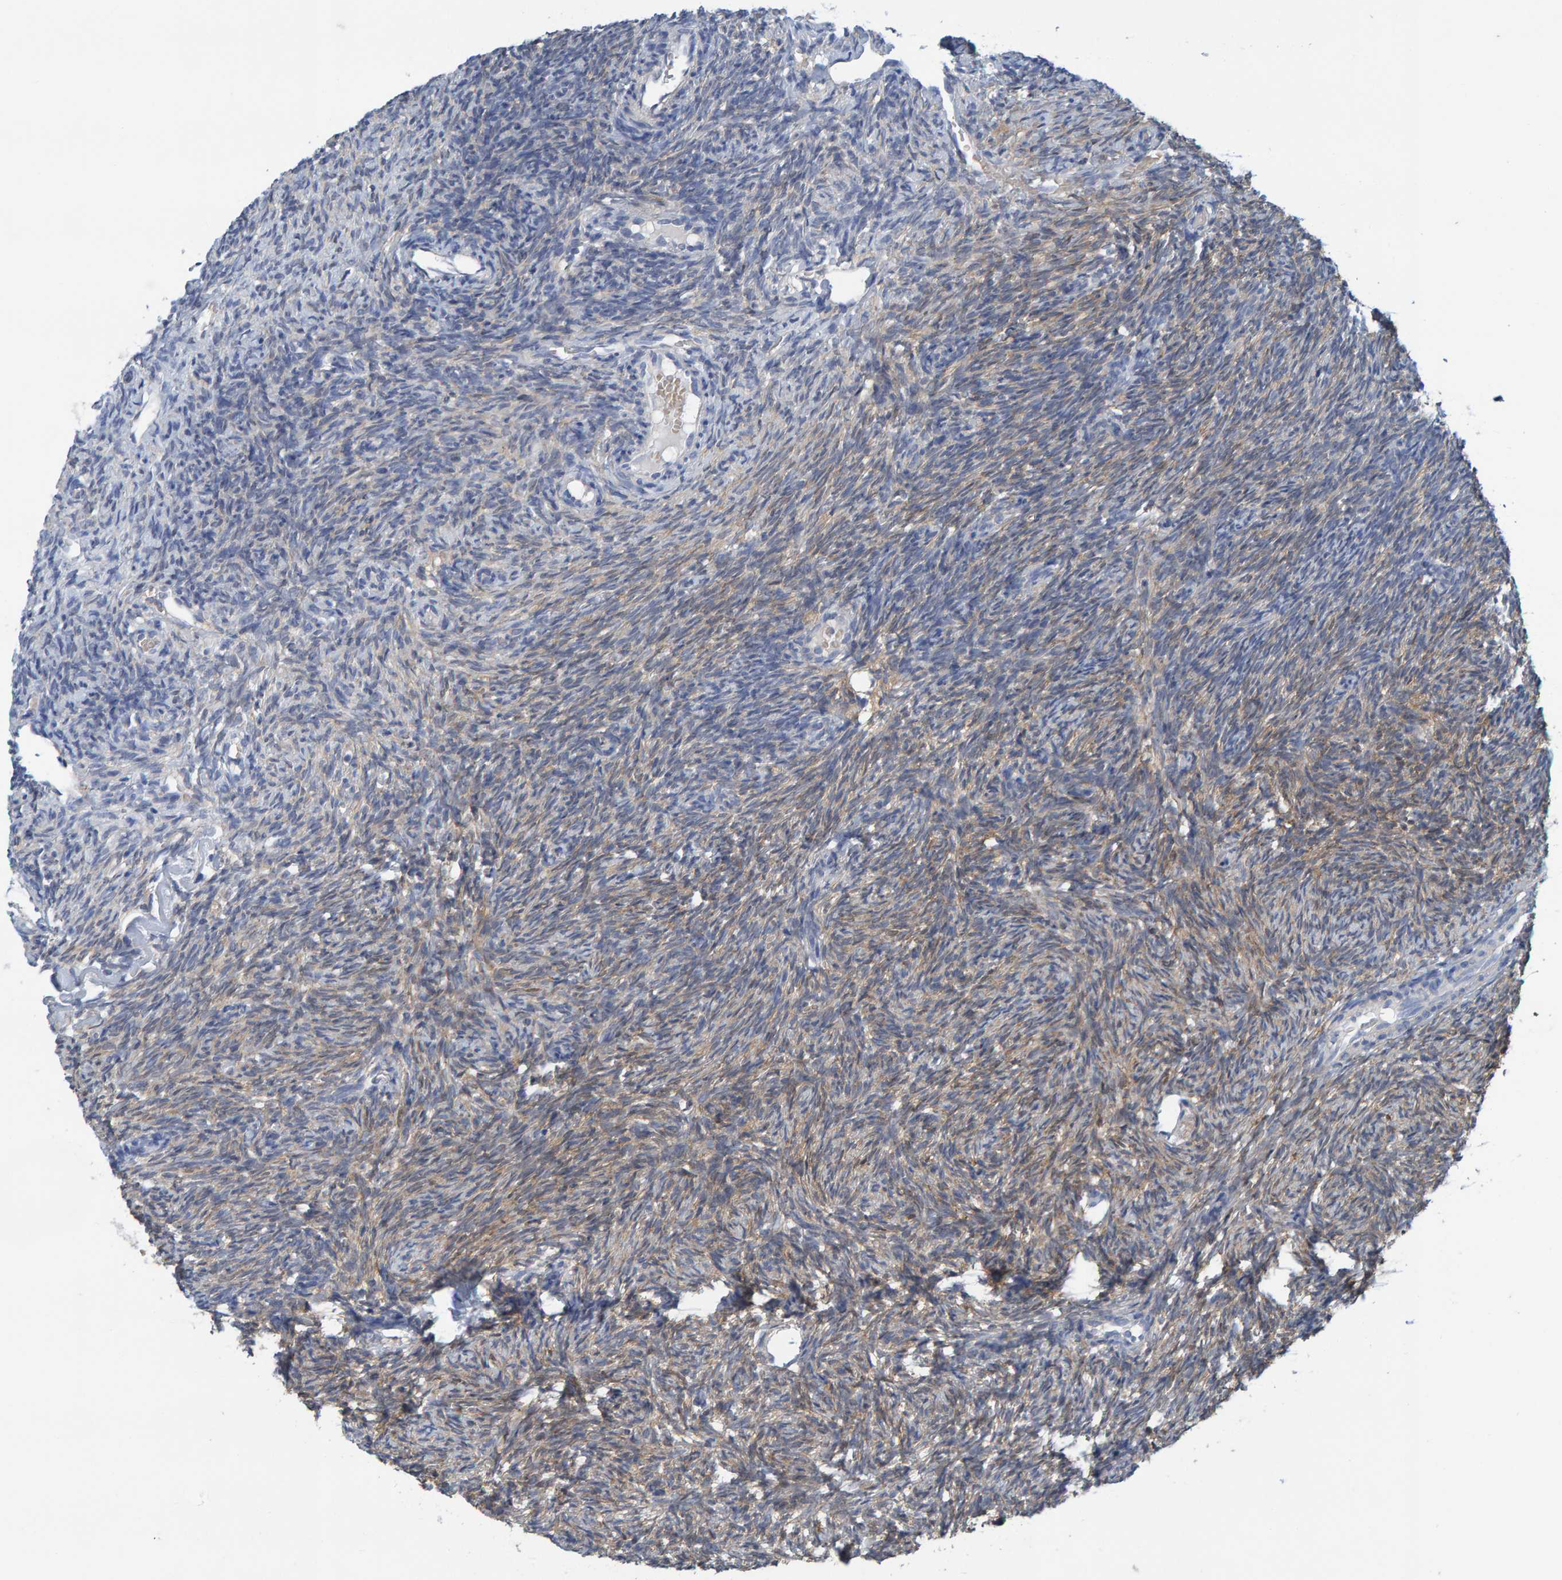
{"staining": {"intensity": "weak", "quantity": "<25%", "location": "cytoplasmic/membranous"}, "tissue": "ovary", "cell_type": "Ovarian stroma cells", "image_type": "normal", "snomed": [{"axis": "morphology", "description": "Normal tissue, NOS"}, {"axis": "topography", "description": "Ovary"}], "caption": "A micrograph of ovary stained for a protein reveals no brown staining in ovarian stroma cells.", "gene": "ALAD", "patient": {"sex": "female", "age": 35}}